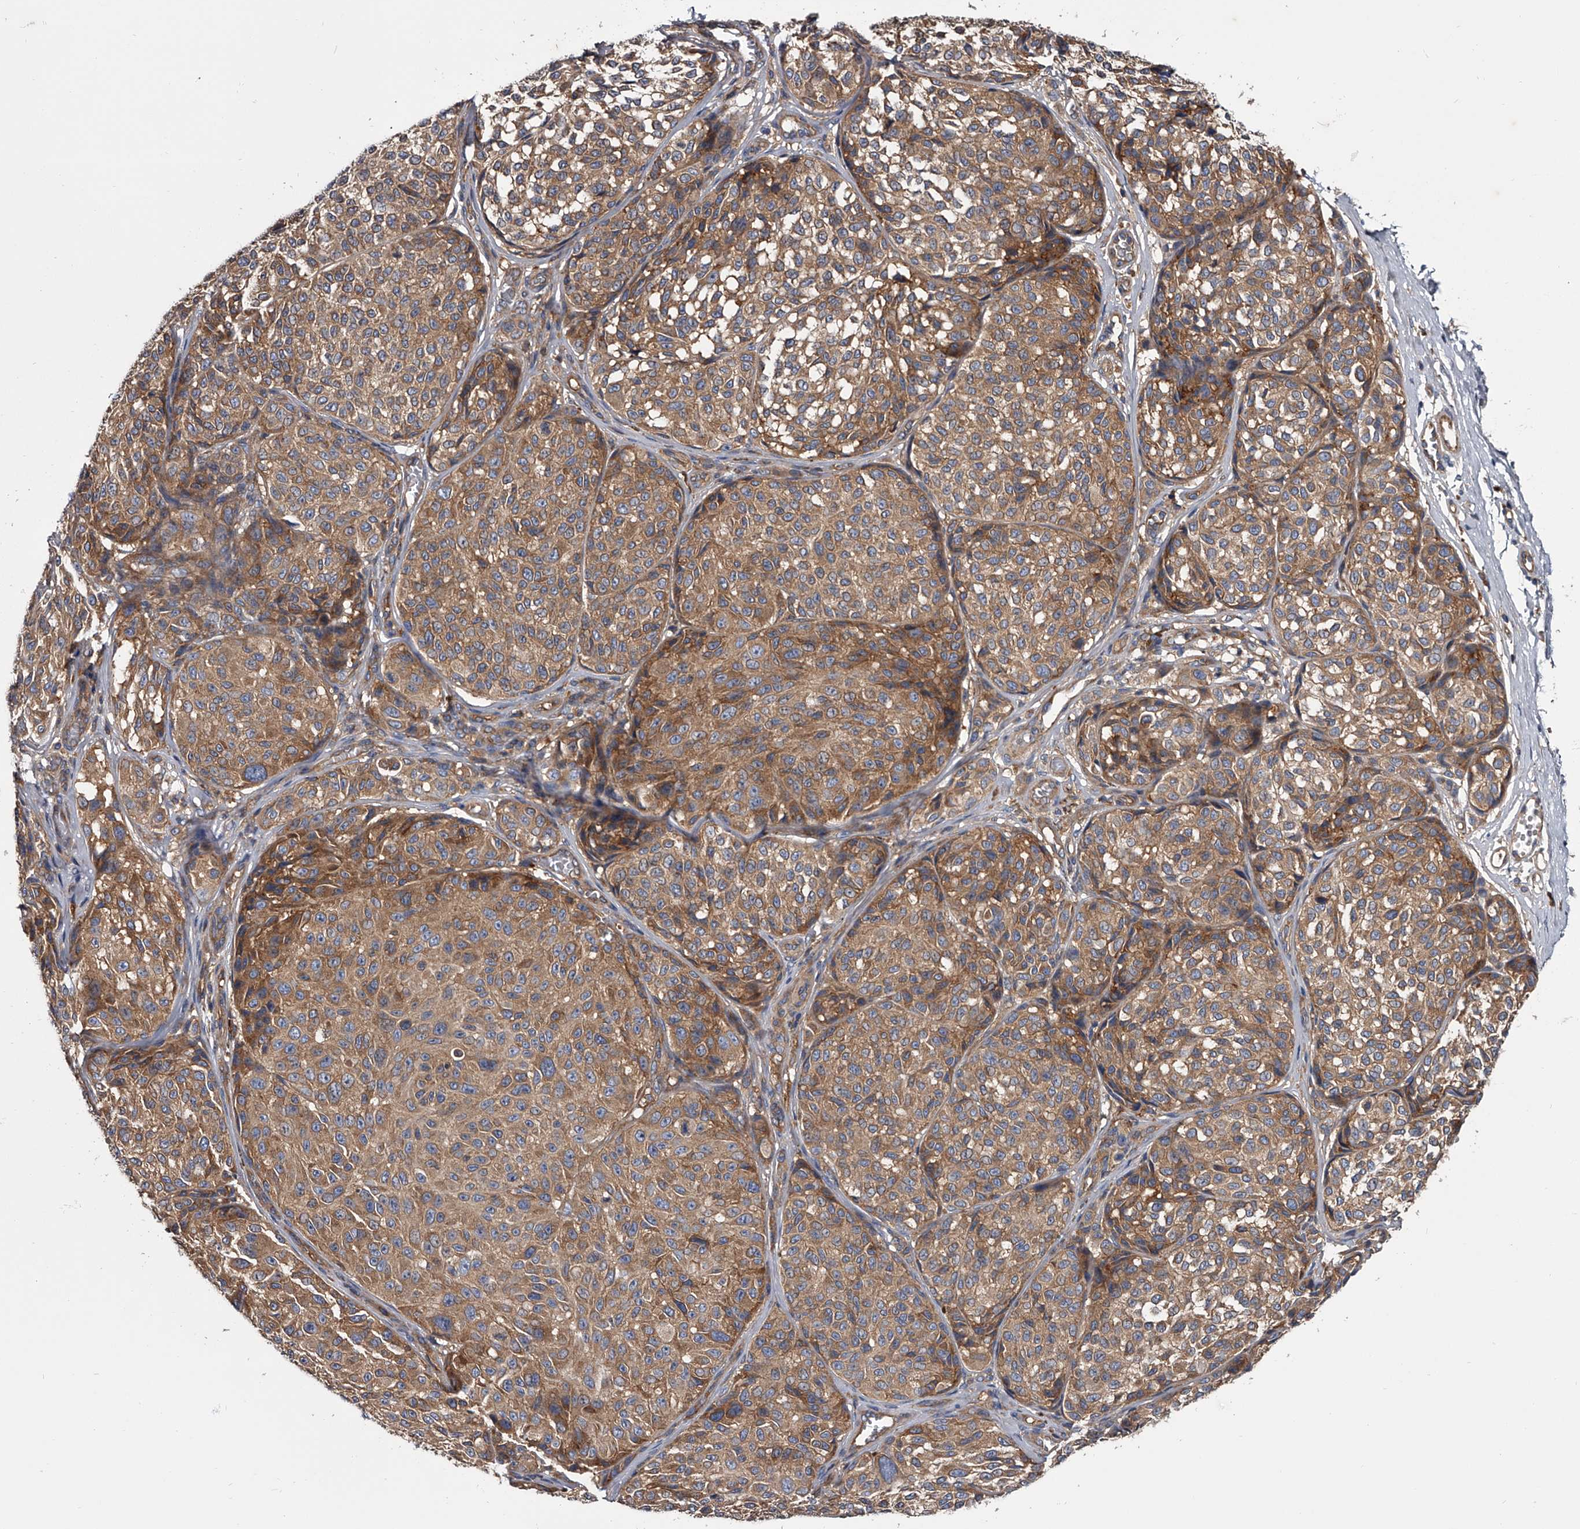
{"staining": {"intensity": "moderate", "quantity": ">75%", "location": "cytoplasmic/membranous"}, "tissue": "melanoma", "cell_type": "Tumor cells", "image_type": "cancer", "snomed": [{"axis": "morphology", "description": "Malignant melanoma, NOS"}, {"axis": "topography", "description": "Skin"}], "caption": "A medium amount of moderate cytoplasmic/membranous positivity is seen in about >75% of tumor cells in melanoma tissue.", "gene": "GAPVD1", "patient": {"sex": "male", "age": 83}}